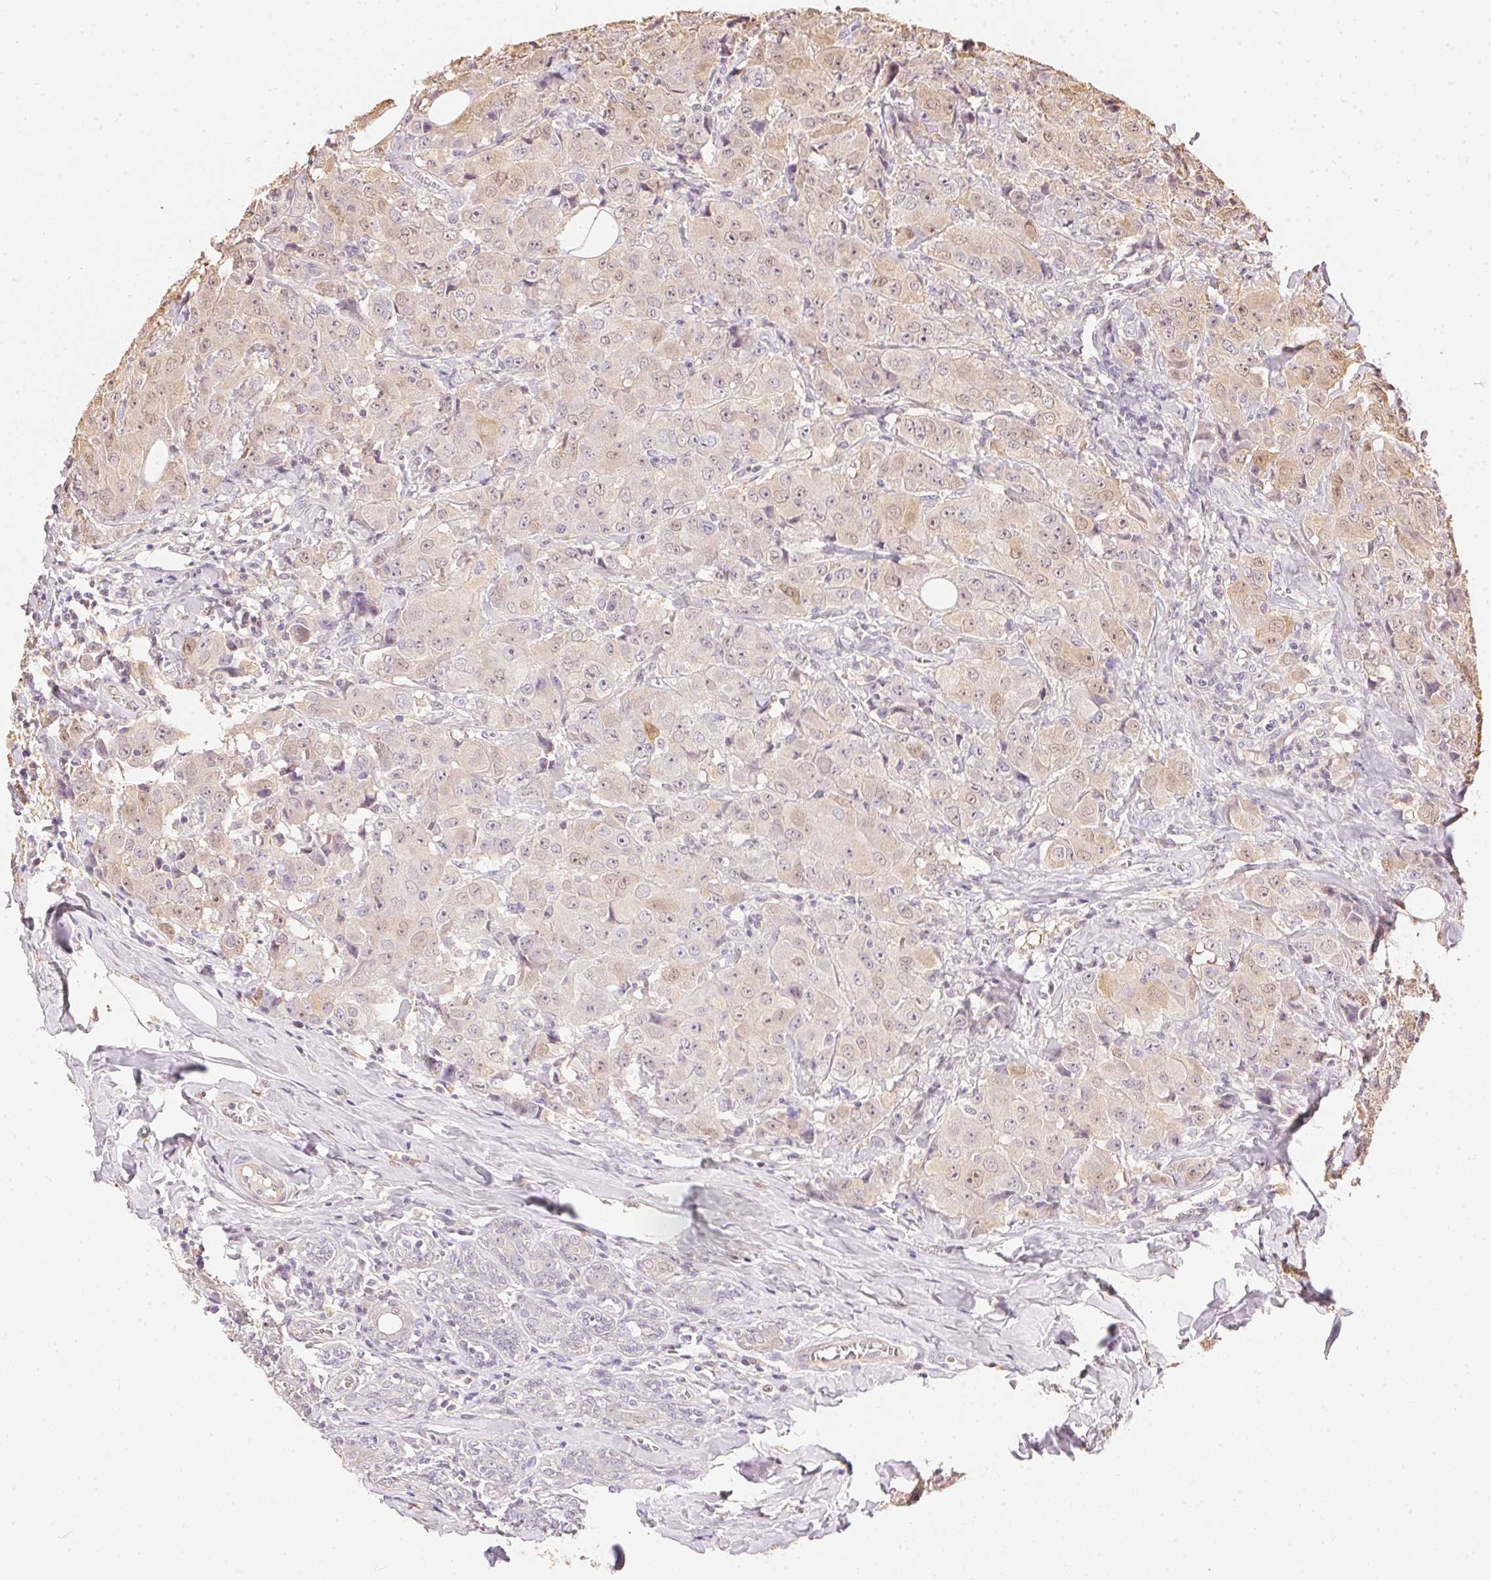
{"staining": {"intensity": "weak", "quantity": "<25%", "location": "cytoplasmic/membranous,nuclear"}, "tissue": "breast cancer", "cell_type": "Tumor cells", "image_type": "cancer", "snomed": [{"axis": "morphology", "description": "Normal tissue, NOS"}, {"axis": "morphology", "description": "Duct carcinoma"}, {"axis": "topography", "description": "Breast"}], "caption": "This is an immunohistochemistry (IHC) image of human breast intraductal carcinoma. There is no expression in tumor cells.", "gene": "S100A3", "patient": {"sex": "female", "age": 43}}